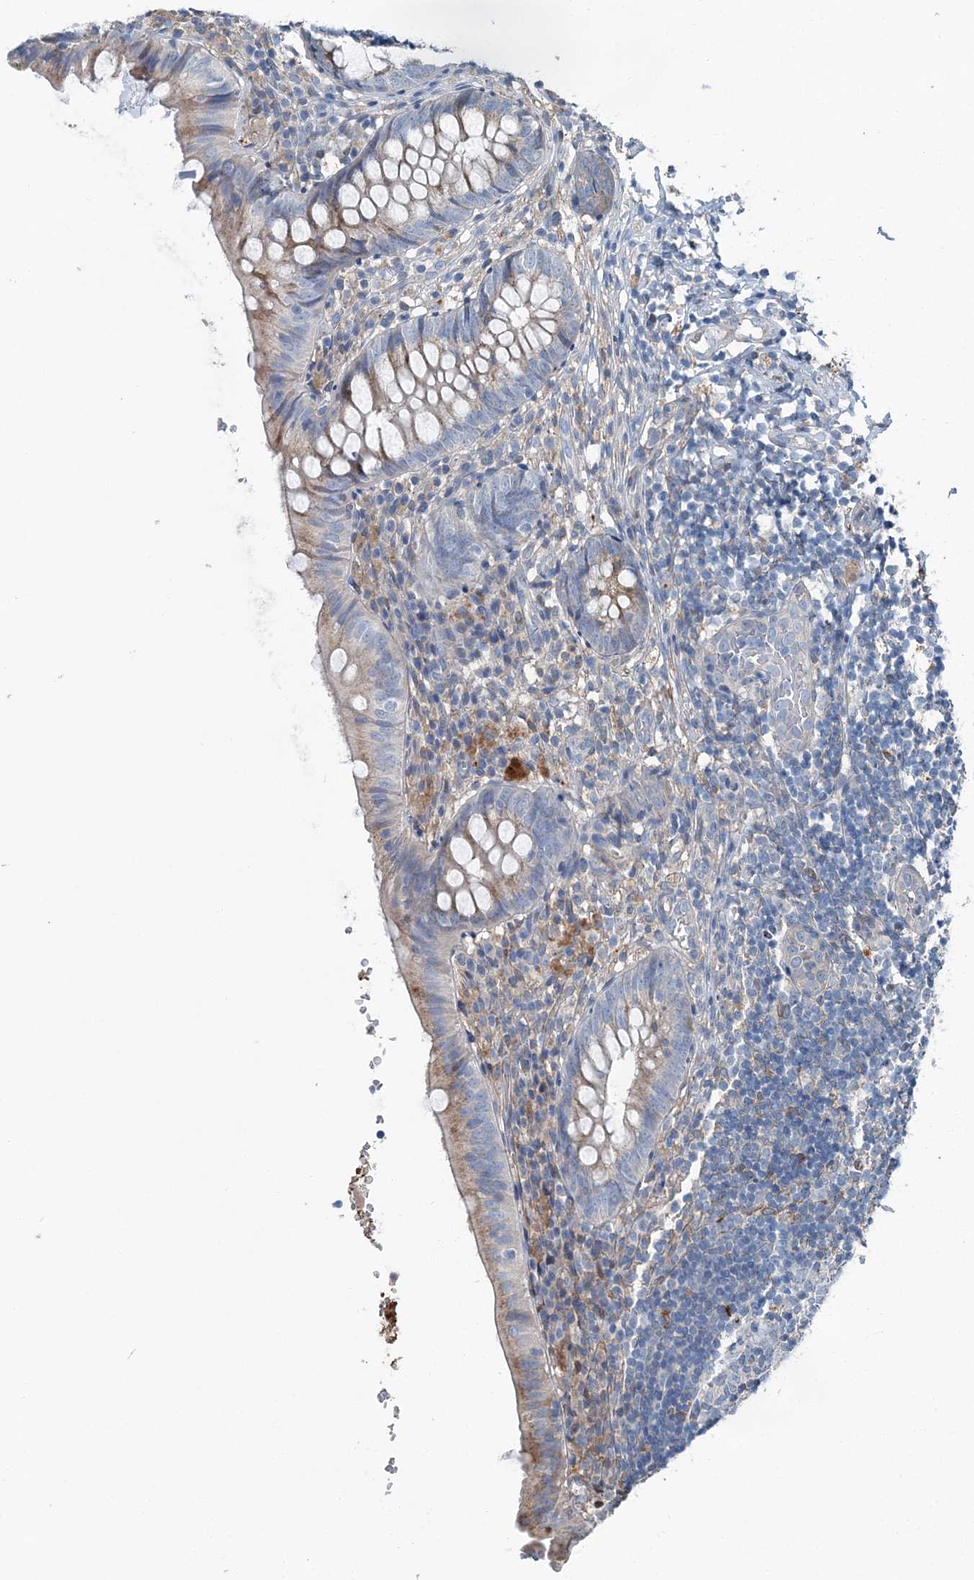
{"staining": {"intensity": "moderate", "quantity": "25%-75%", "location": "cytoplasmic/membranous"}, "tissue": "appendix", "cell_type": "Glandular cells", "image_type": "normal", "snomed": [{"axis": "morphology", "description": "Normal tissue, NOS"}, {"axis": "topography", "description": "Appendix"}], "caption": "Glandular cells reveal medium levels of moderate cytoplasmic/membranous expression in about 25%-75% of cells in normal human appendix. The protein is stained brown, and the nuclei are stained in blue (DAB IHC with brightfield microscopy, high magnification).", "gene": "SPOPL", "patient": {"sex": "male", "age": 8}}